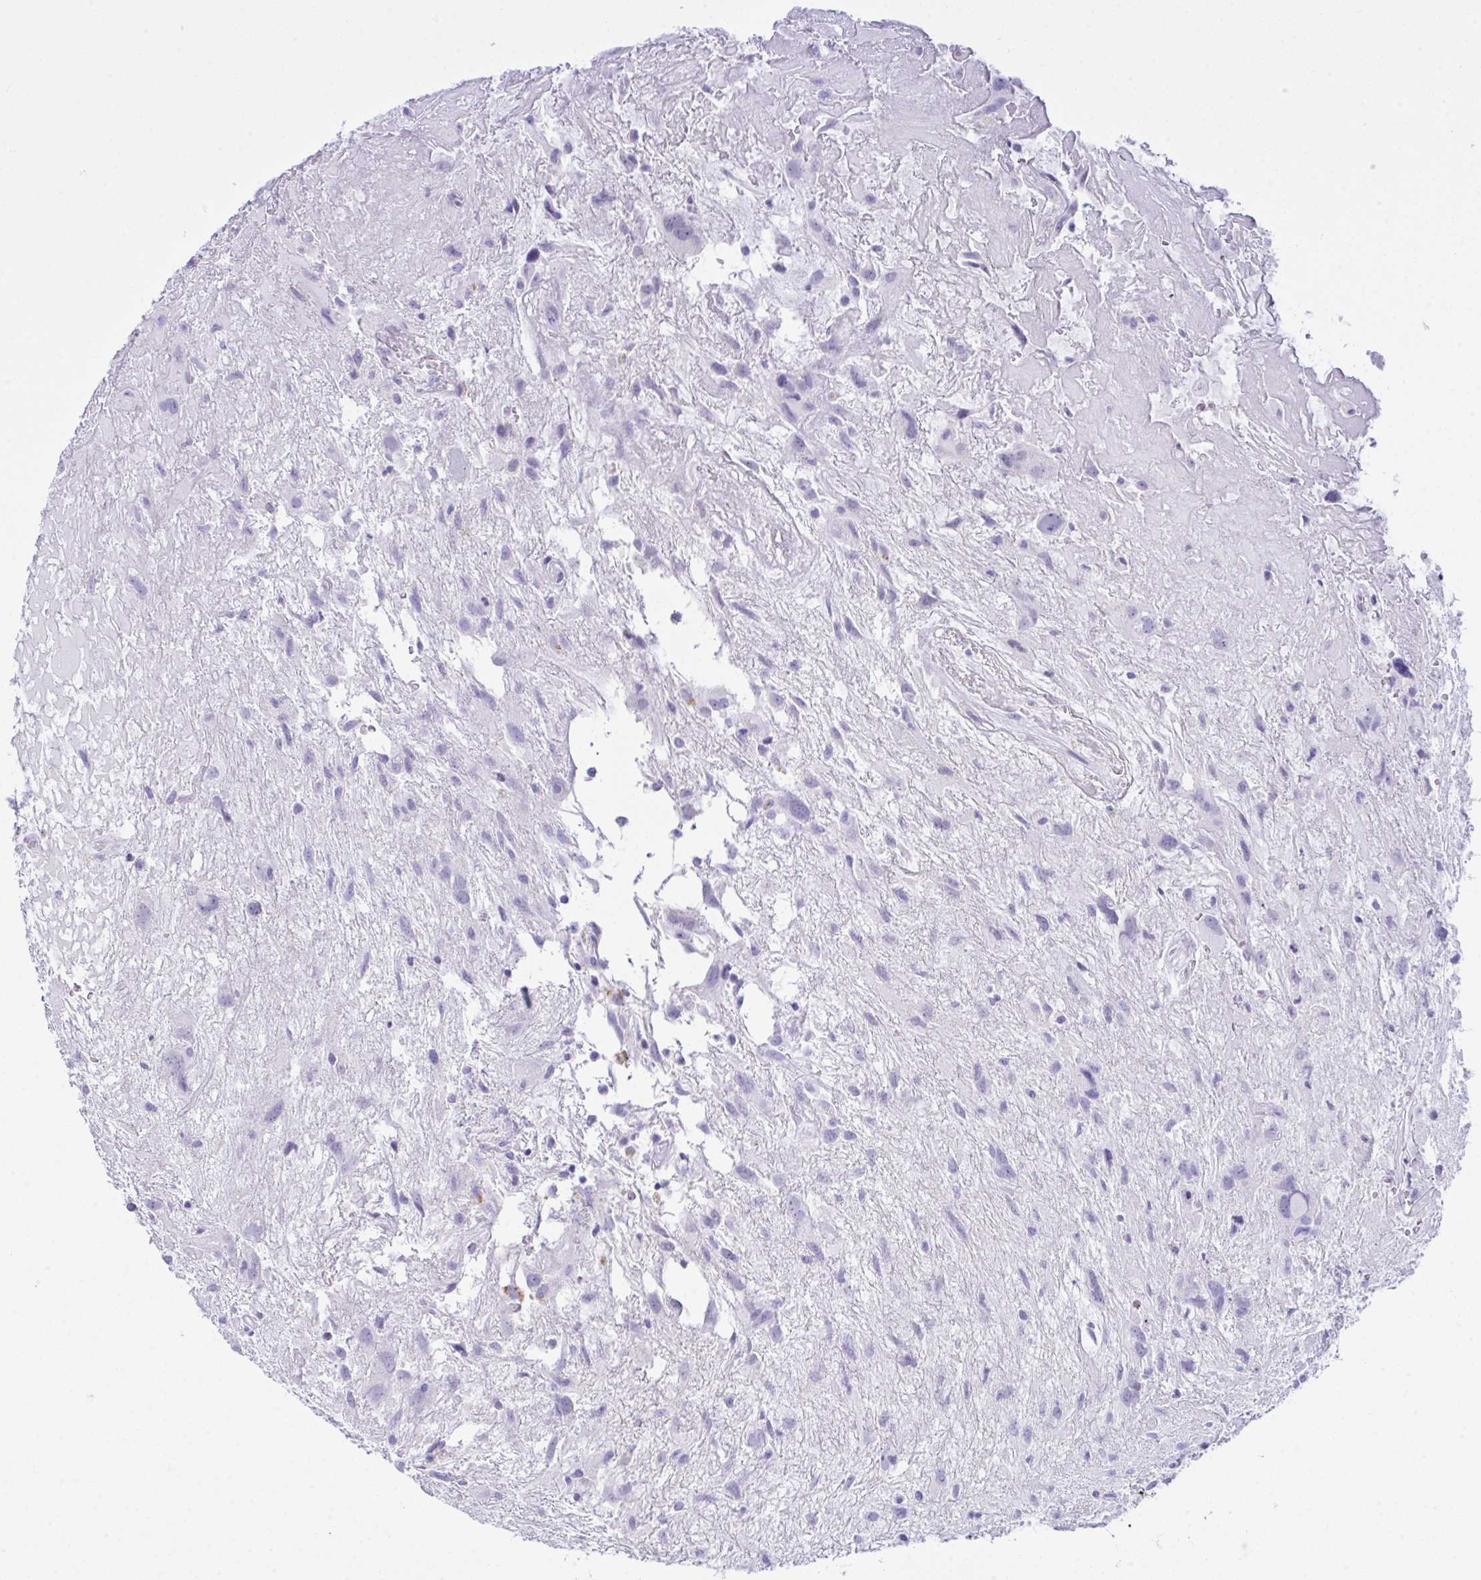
{"staining": {"intensity": "negative", "quantity": "none", "location": "none"}, "tissue": "glioma", "cell_type": "Tumor cells", "image_type": "cancer", "snomed": [{"axis": "morphology", "description": "Glioma, malignant, High grade"}, {"axis": "topography", "description": "Brain"}], "caption": "Micrograph shows no significant protein staining in tumor cells of glioma.", "gene": "ELN", "patient": {"sex": "male", "age": 46}}